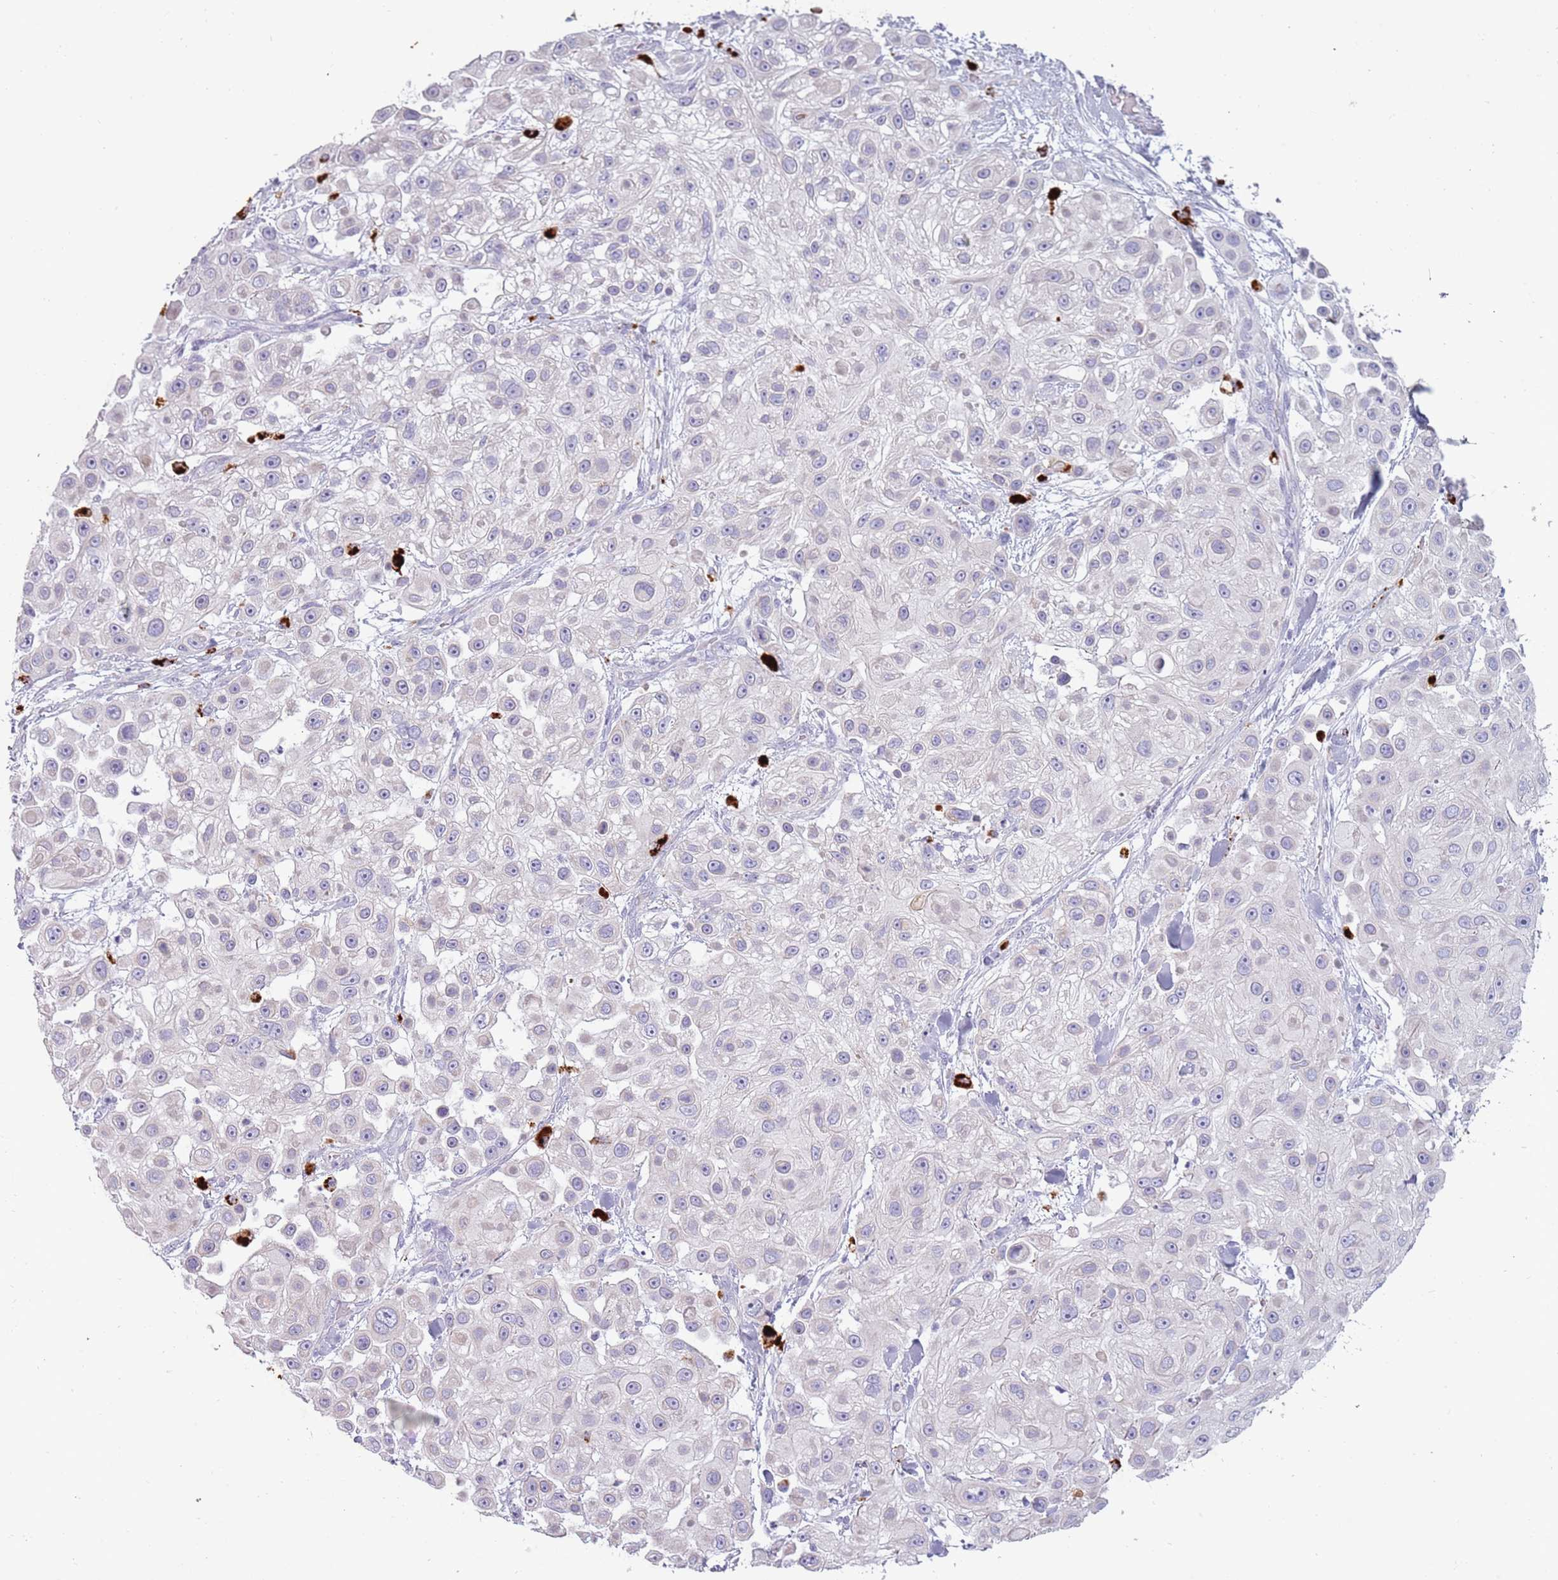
{"staining": {"intensity": "negative", "quantity": "none", "location": "none"}, "tissue": "skin cancer", "cell_type": "Tumor cells", "image_type": "cancer", "snomed": [{"axis": "morphology", "description": "Squamous cell carcinoma, NOS"}, {"axis": "topography", "description": "Skin"}], "caption": "This is an IHC histopathology image of human skin cancer (squamous cell carcinoma). There is no staining in tumor cells.", "gene": "NWD2", "patient": {"sex": "male", "age": 67}}